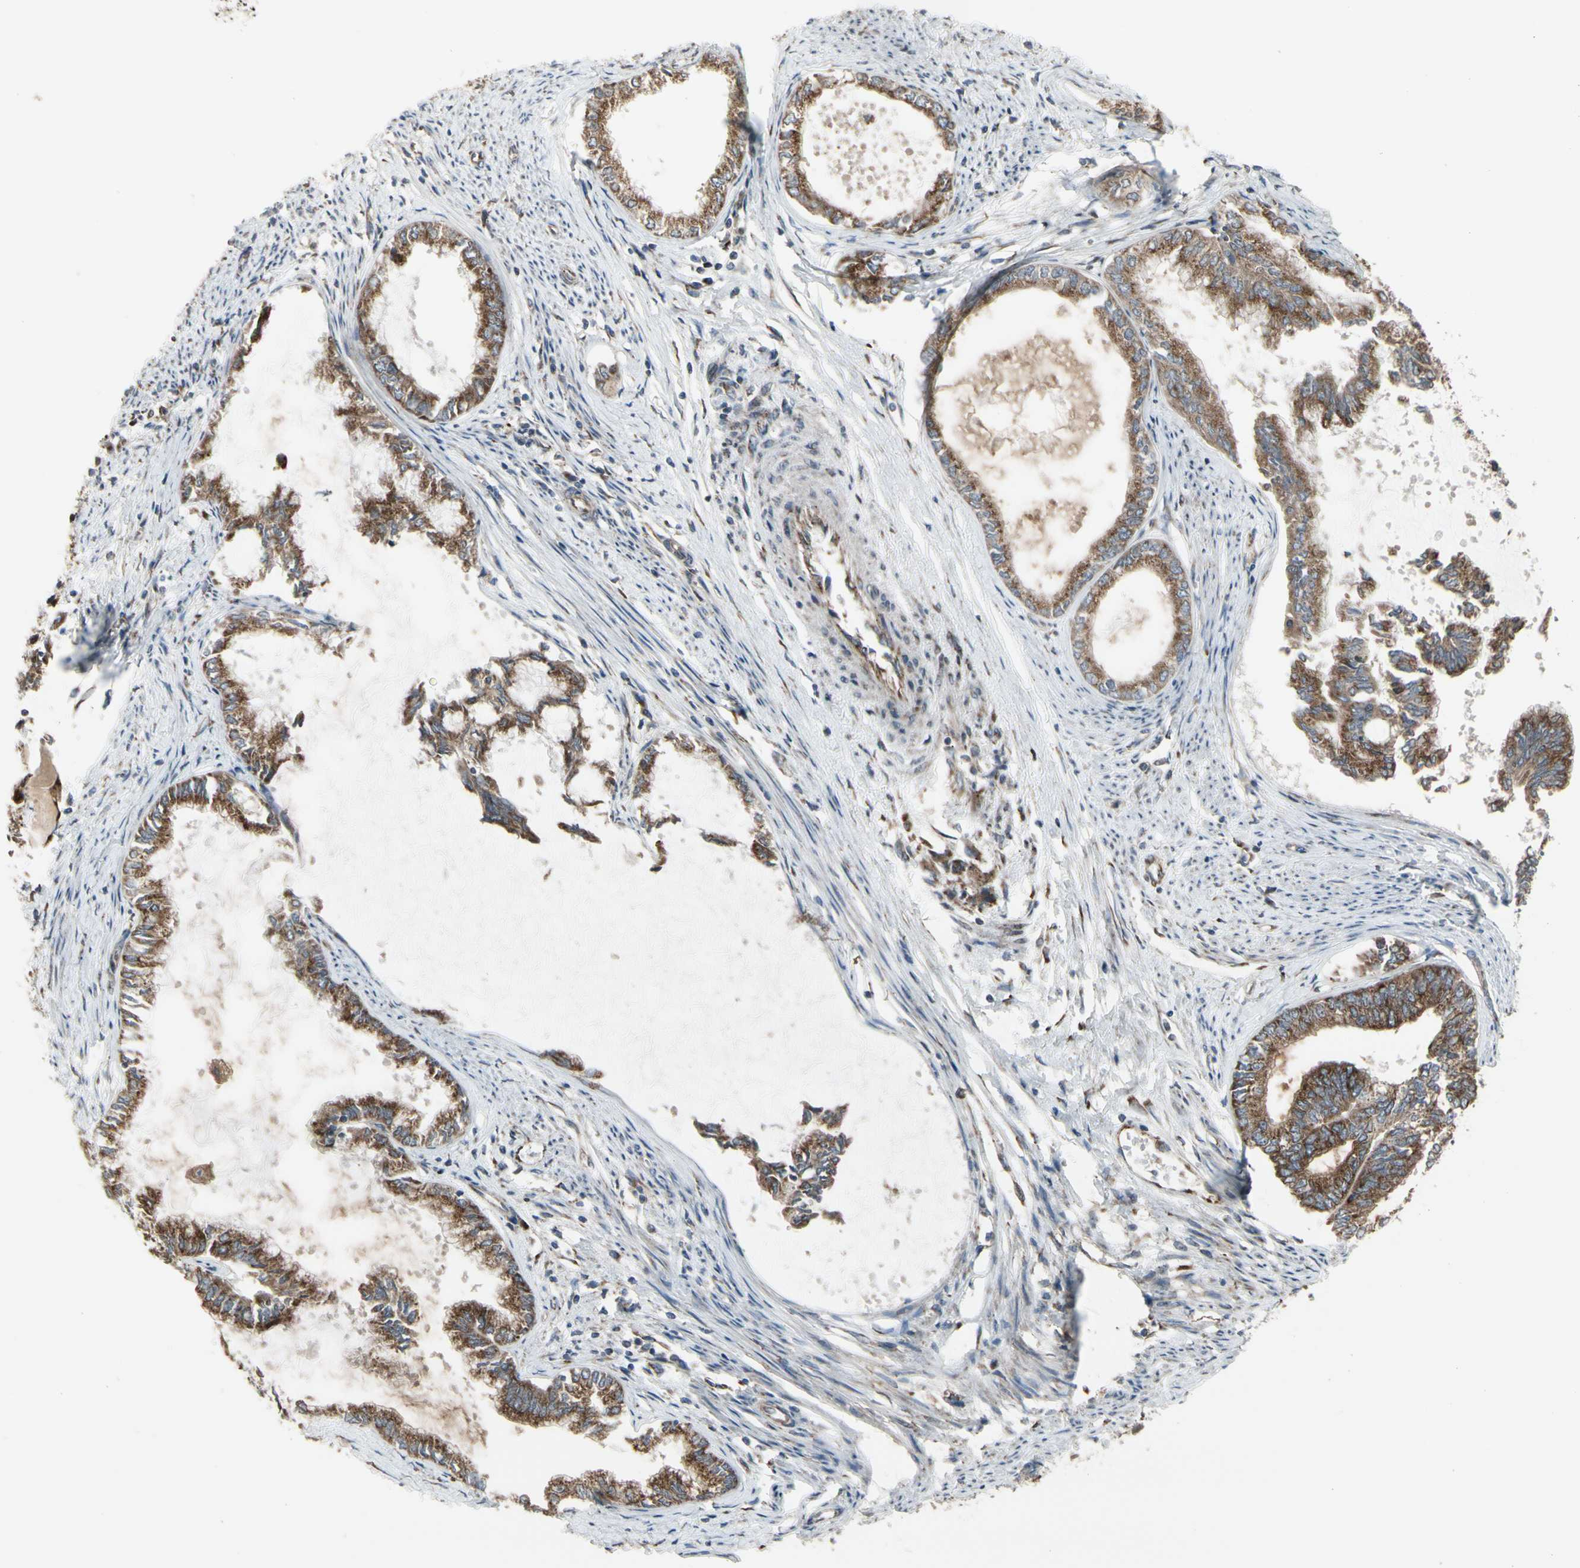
{"staining": {"intensity": "strong", "quantity": ">75%", "location": "cytoplasmic/membranous"}, "tissue": "endometrial cancer", "cell_type": "Tumor cells", "image_type": "cancer", "snomed": [{"axis": "morphology", "description": "Adenocarcinoma, NOS"}, {"axis": "topography", "description": "Endometrium"}], "caption": "High-power microscopy captured an immunohistochemistry image of endometrial cancer (adenocarcinoma), revealing strong cytoplasmic/membranous expression in about >75% of tumor cells.", "gene": "SLC39A9", "patient": {"sex": "female", "age": 86}}